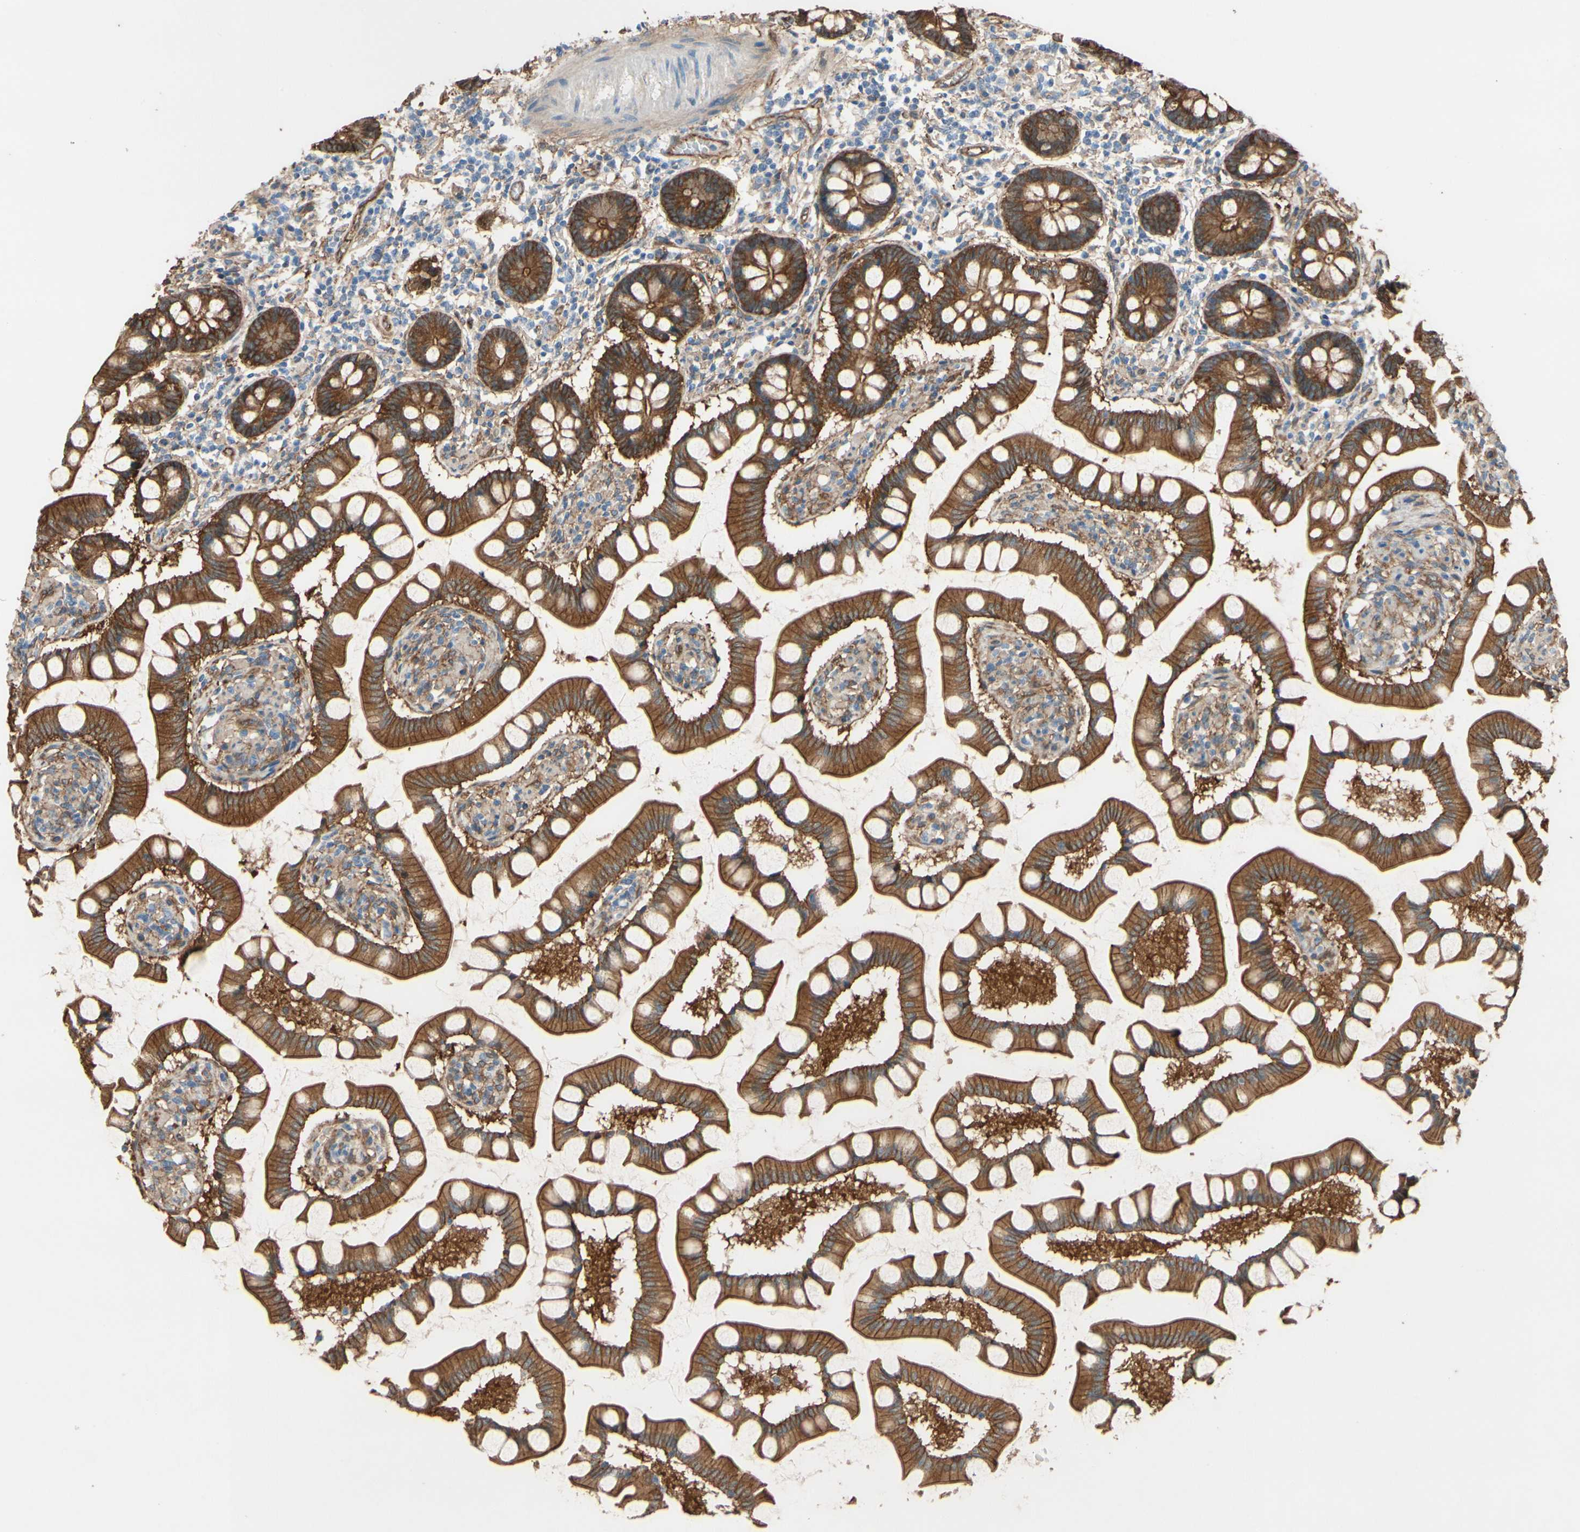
{"staining": {"intensity": "strong", "quantity": ">75%", "location": "cytoplasmic/membranous"}, "tissue": "small intestine", "cell_type": "Glandular cells", "image_type": "normal", "snomed": [{"axis": "morphology", "description": "Normal tissue, NOS"}, {"axis": "topography", "description": "Small intestine"}], "caption": "Immunohistochemical staining of normal small intestine displays high levels of strong cytoplasmic/membranous staining in approximately >75% of glandular cells.", "gene": "CTTNBP2", "patient": {"sex": "male", "age": 41}}